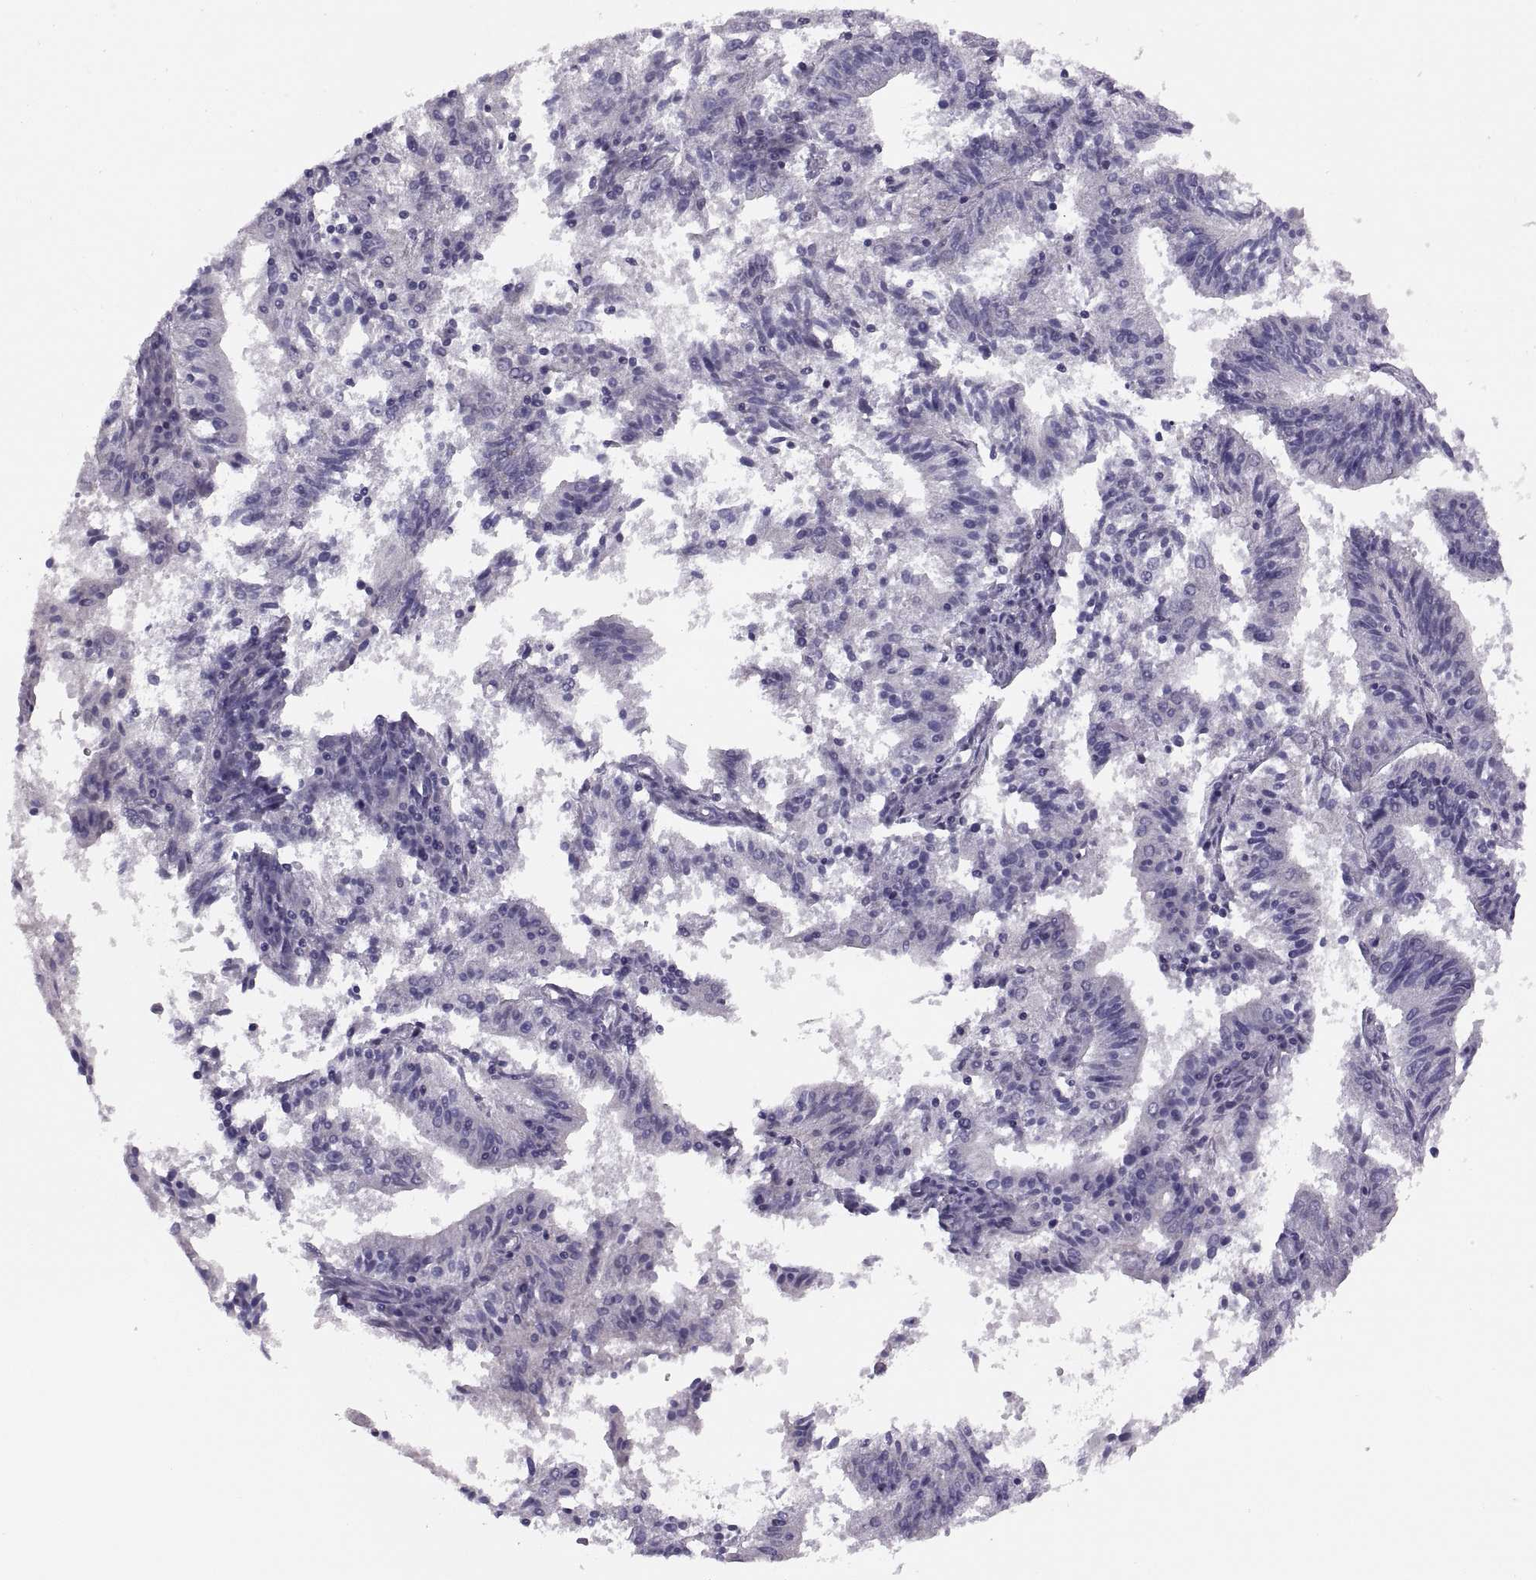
{"staining": {"intensity": "negative", "quantity": "none", "location": "none"}, "tissue": "endometrial cancer", "cell_type": "Tumor cells", "image_type": "cancer", "snomed": [{"axis": "morphology", "description": "Adenocarcinoma, NOS"}, {"axis": "topography", "description": "Endometrium"}], "caption": "Endometrial cancer (adenocarcinoma) stained for a protein using IHC exhibits no positivity tumor cells.", "gene": "ADH6", "patient": {"sex": "female", "age": 82}}